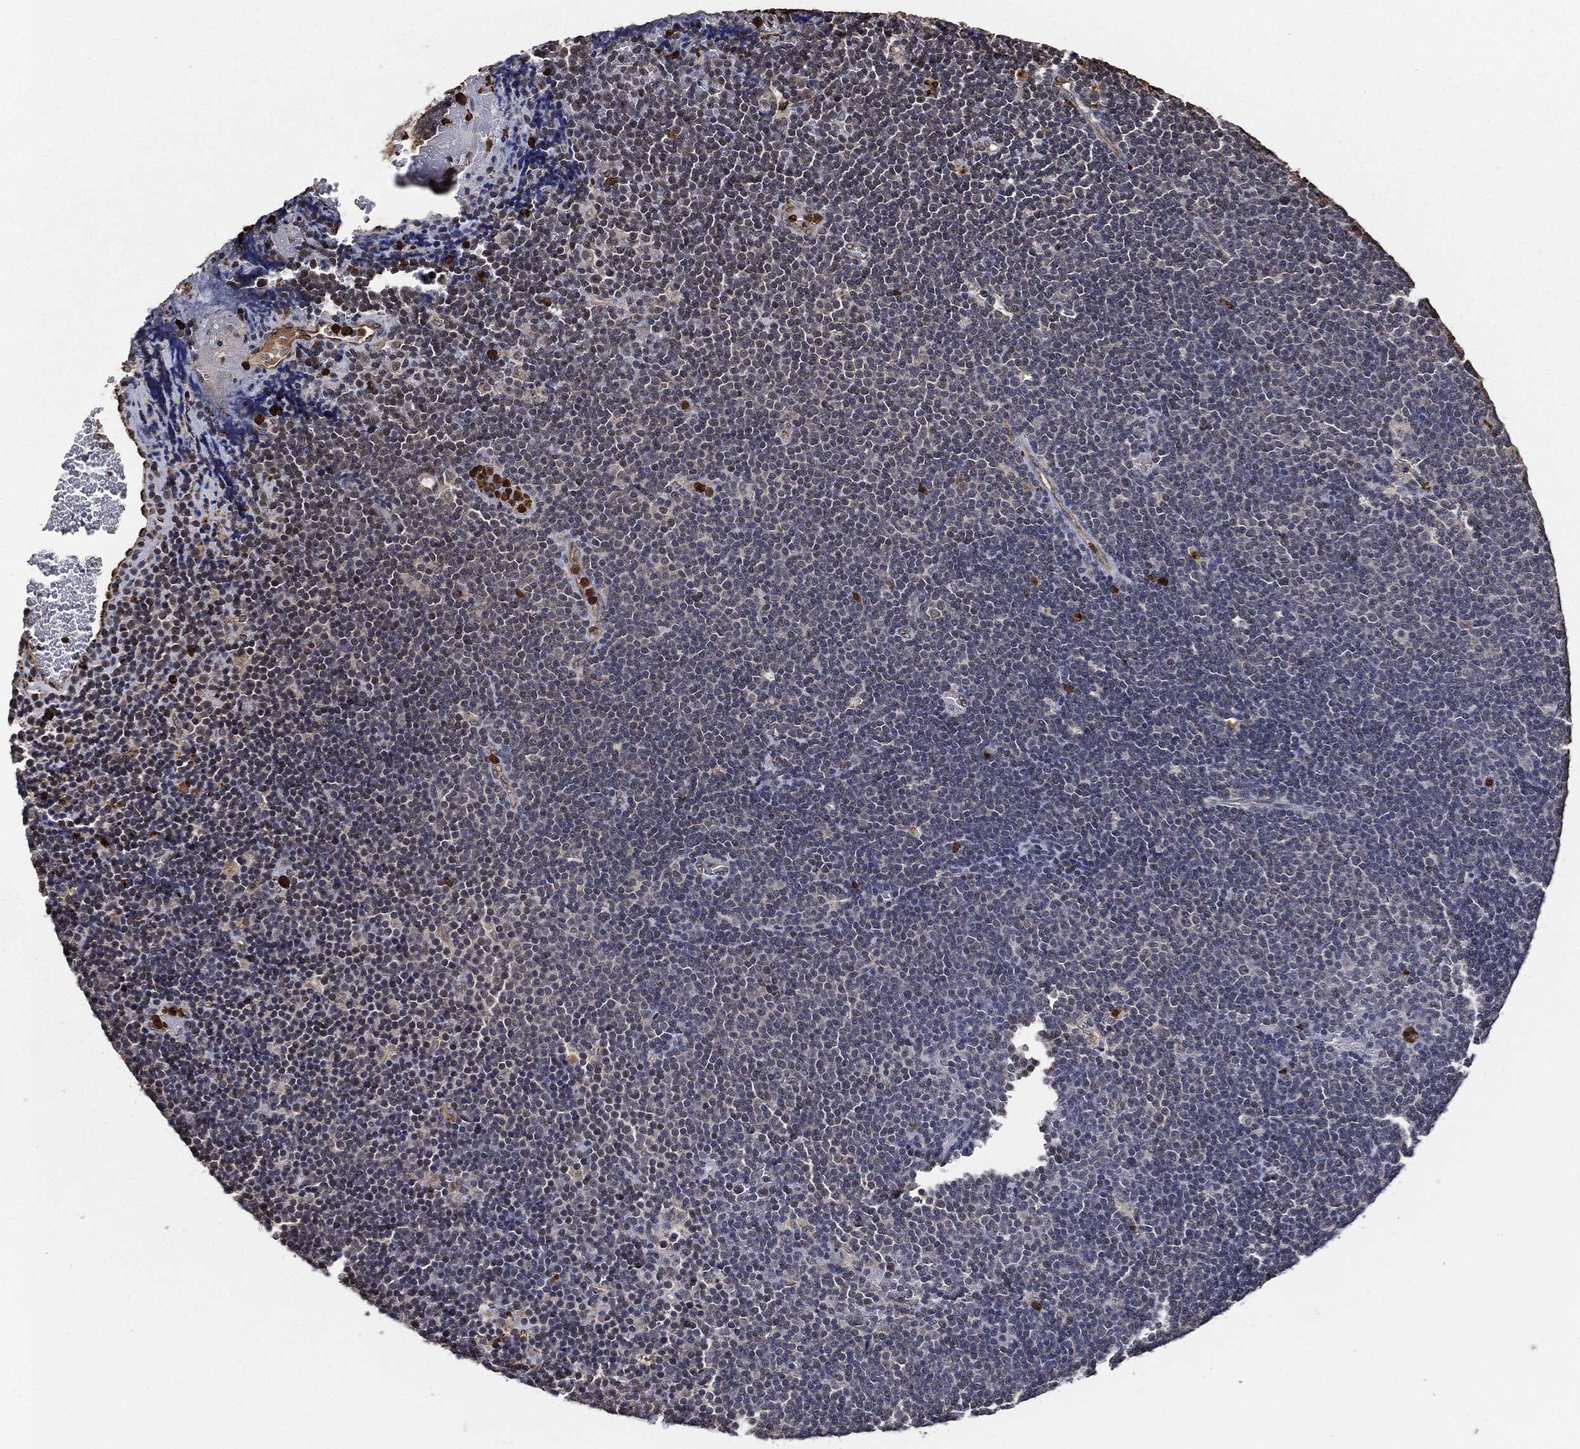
{"staining": {"intensity": "negative", "quantity": "none", "location": "none"}, "tissue": "lymphoma", "cell_type": "Tumor cells", "image_type": "cancer", "snomed": [{"axis": "morphology", "description": "Malignant lymphoma, non-Hodgkin's type, Low grade"}, {"axis": "topography", "description": "Brain"}], "caption": "This is a histopathology image of IHC staining of lymphoma, which shows no expression in tumor cells.", "gene": "S100A9", "patient": {"sex": "female", "age": 66}}